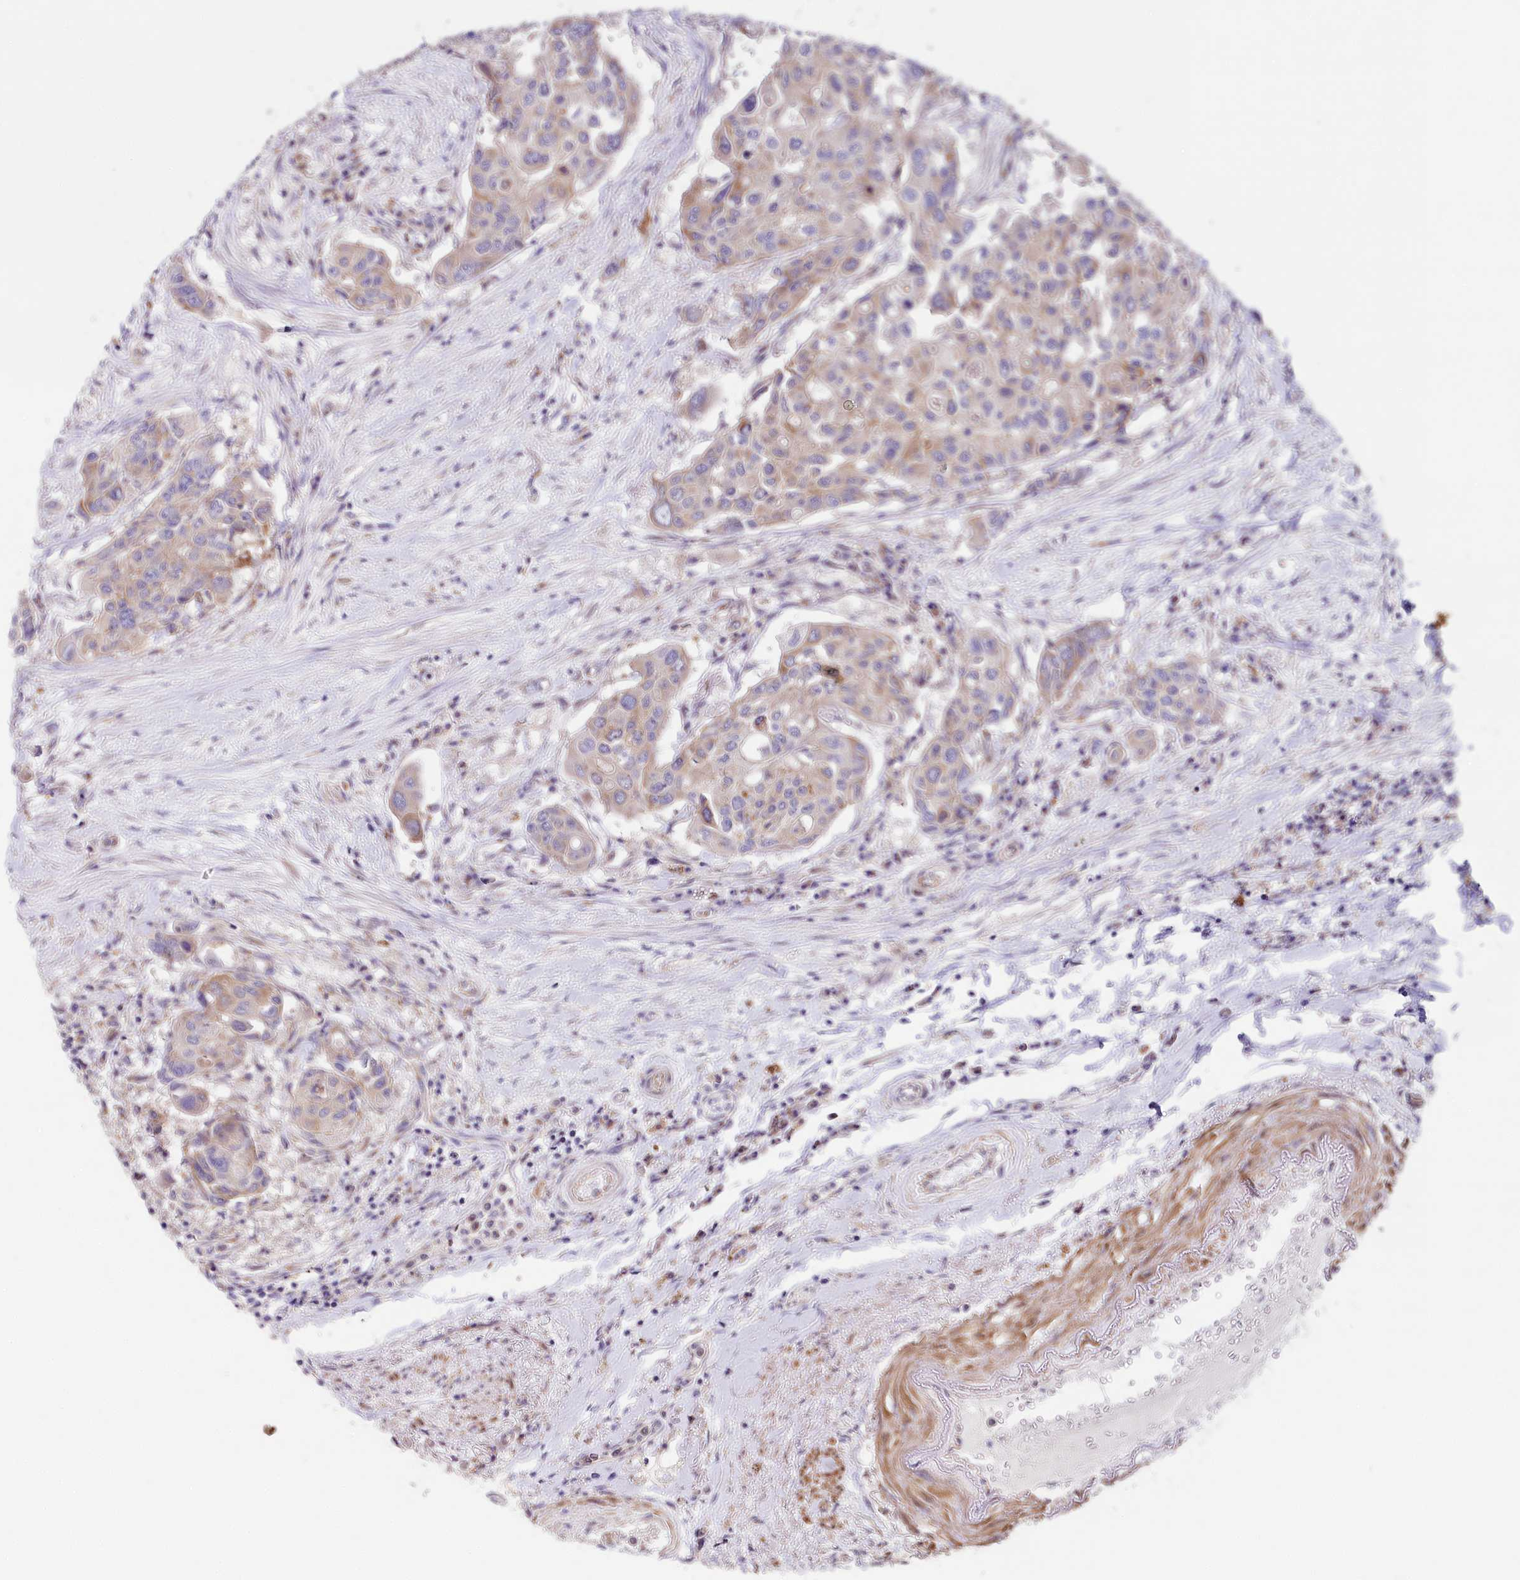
{"staining": {"intensity": "weak", "quantity": "25%-75%", "location": "cytoplasmic/membranous"}, "tissue": "colorectal cancer", "cell_type": "Tumor cells", "image_type": "cancer", "snomed": [{"axis": "morphology", "description": "Adenocarcinoma, NOS"}, {"axis": "topography", "description": "Colon"}], "caption": "Human colorectal adenocarcinoma stained with a brown dye reveals weak cytoplasmic/membranous positive positivity in approximately 25%-75% of tumor cells.", "gene": "STX6", "patient": {"sex": "male", "age": 77}}